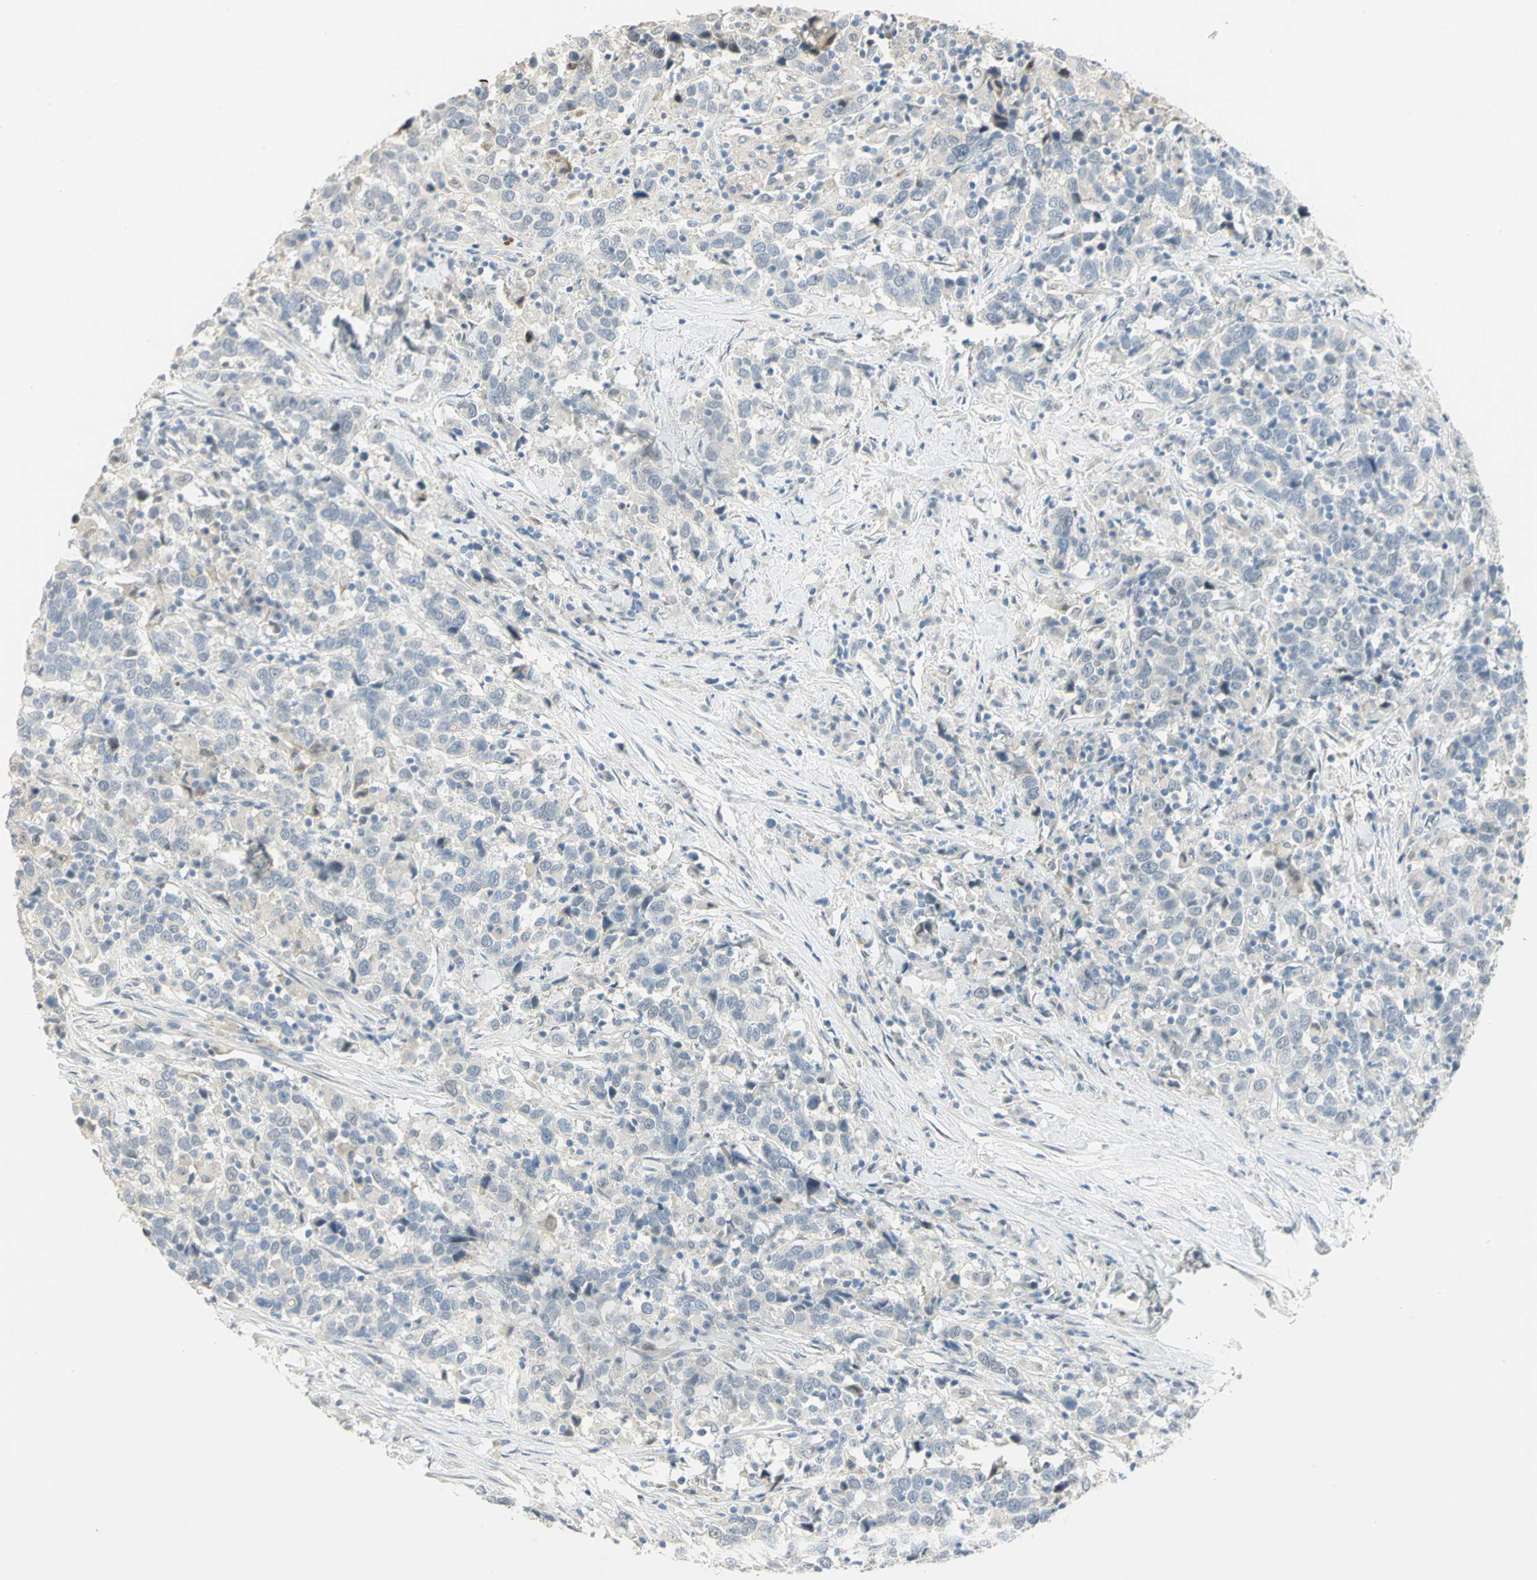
{"staining": {"intensity": "negative", "quantity": "none", "location": "none"}, "tissue": "urothelial cancer", "cell_type": "Tumor cells", "image_type": "cancer", "snomed": [{"axis": "morphology", "description": "Urothelial carcinoma, High grade"}, {"axis": "topography", "description": "Urinary bladder"}], "caption": "This is a micrograph of immunohistochemistry staining of urothelial carcinoma (high-grade), which shows no expression in tumor cells.", "gene": "BCL6", "patient": {"sex": "male", "age": 61}}